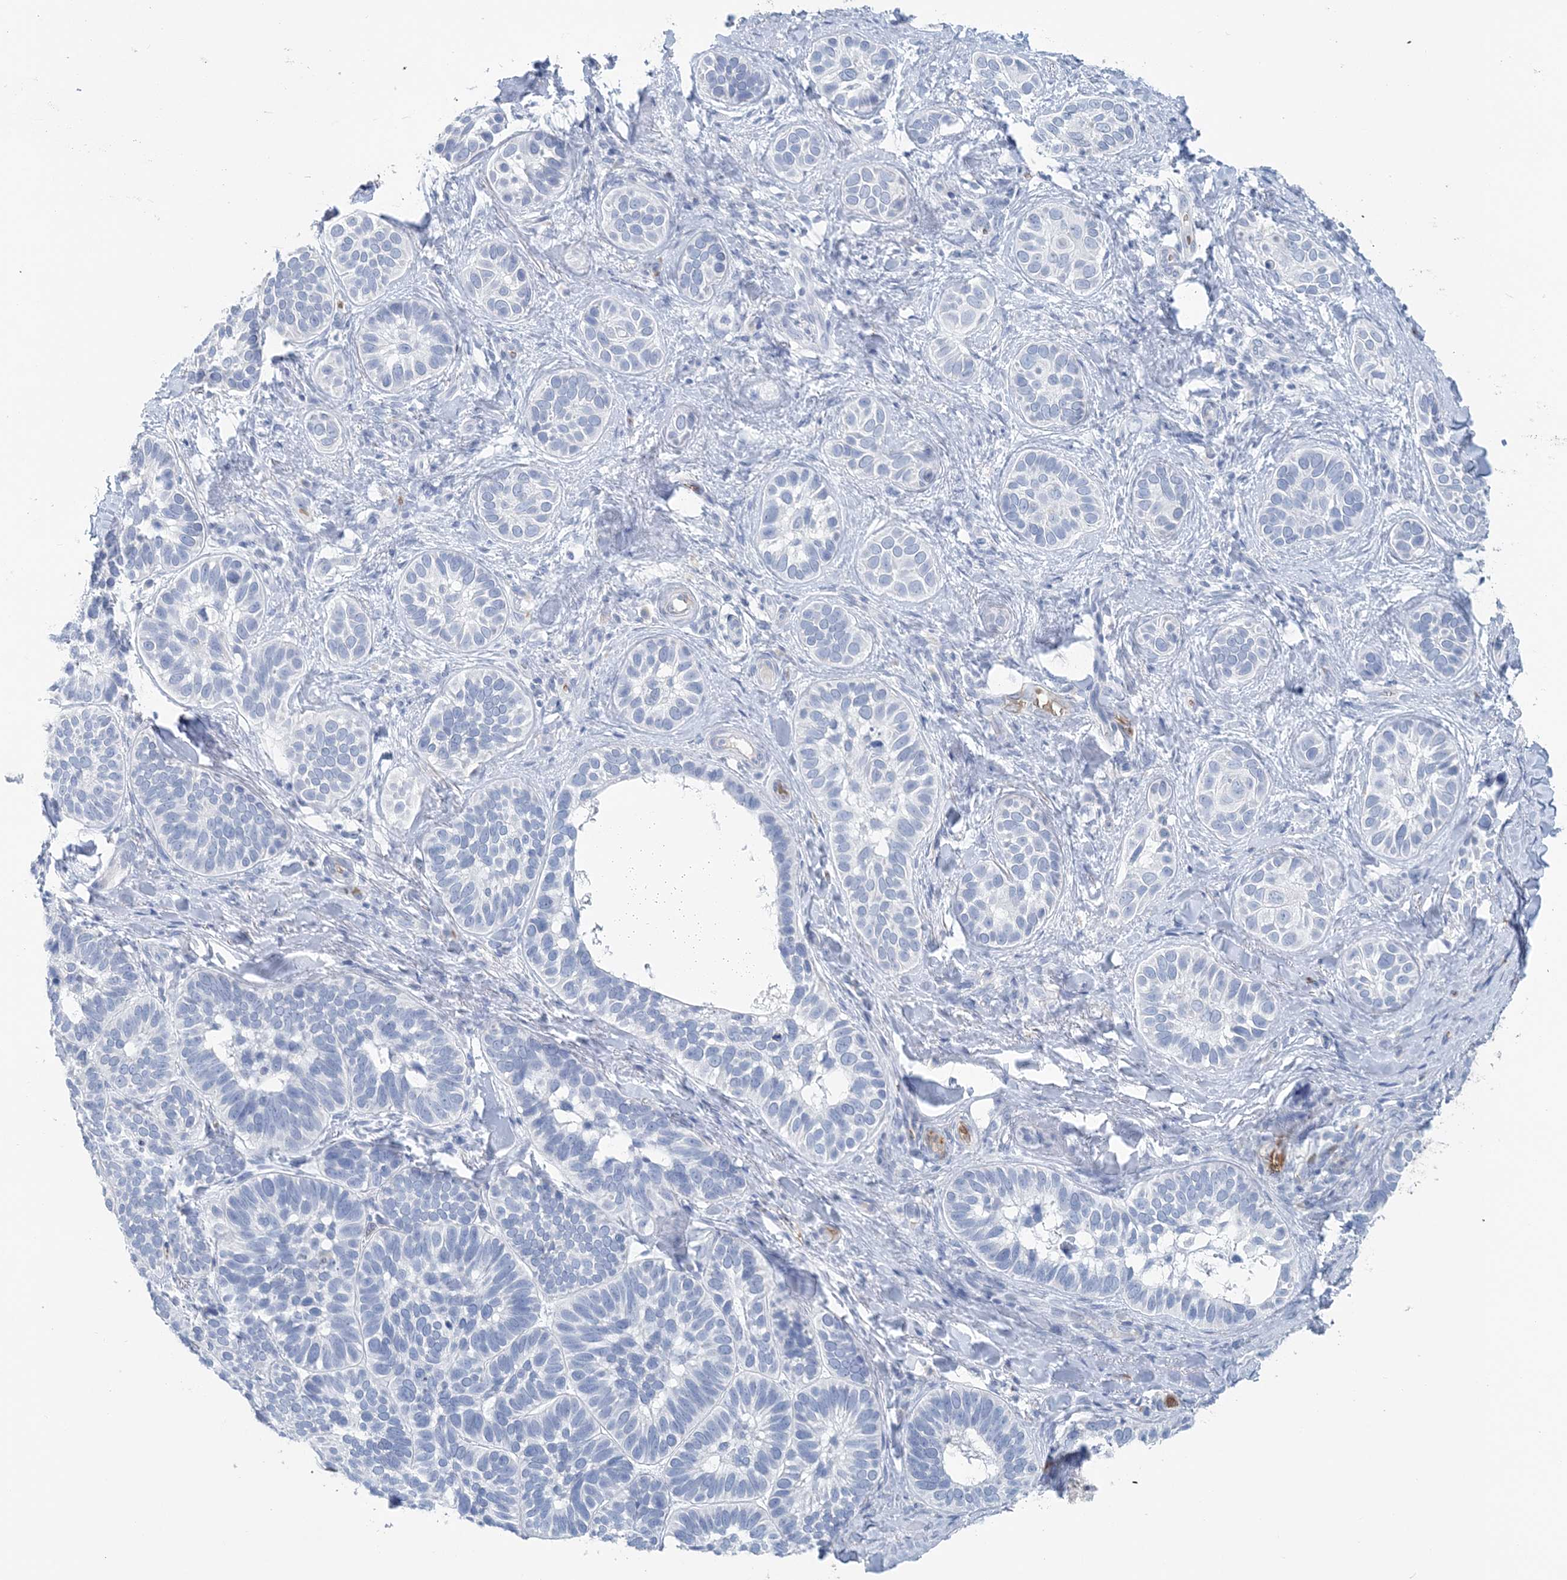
{"staining": {"intensity": "negative", "quantity": "none", "location": "none"}, "tissue": "skin cancer", "cell_type": "Tumor cells", "image_type": "cancer", "snomed": [{"axis": "morphology", "description": "Basal cell carcinoma"}, {"axis": "topography", "description": "Skin"}], "caption": "Immunohistochemical staining of skin basal cell carcinoma reveals no significant staining in tumor cells. (Immunohistochemistry, brightfield microscopy, high magnification).", "gene": "HBD", "patient": {"sex": "male", "age": 62}}